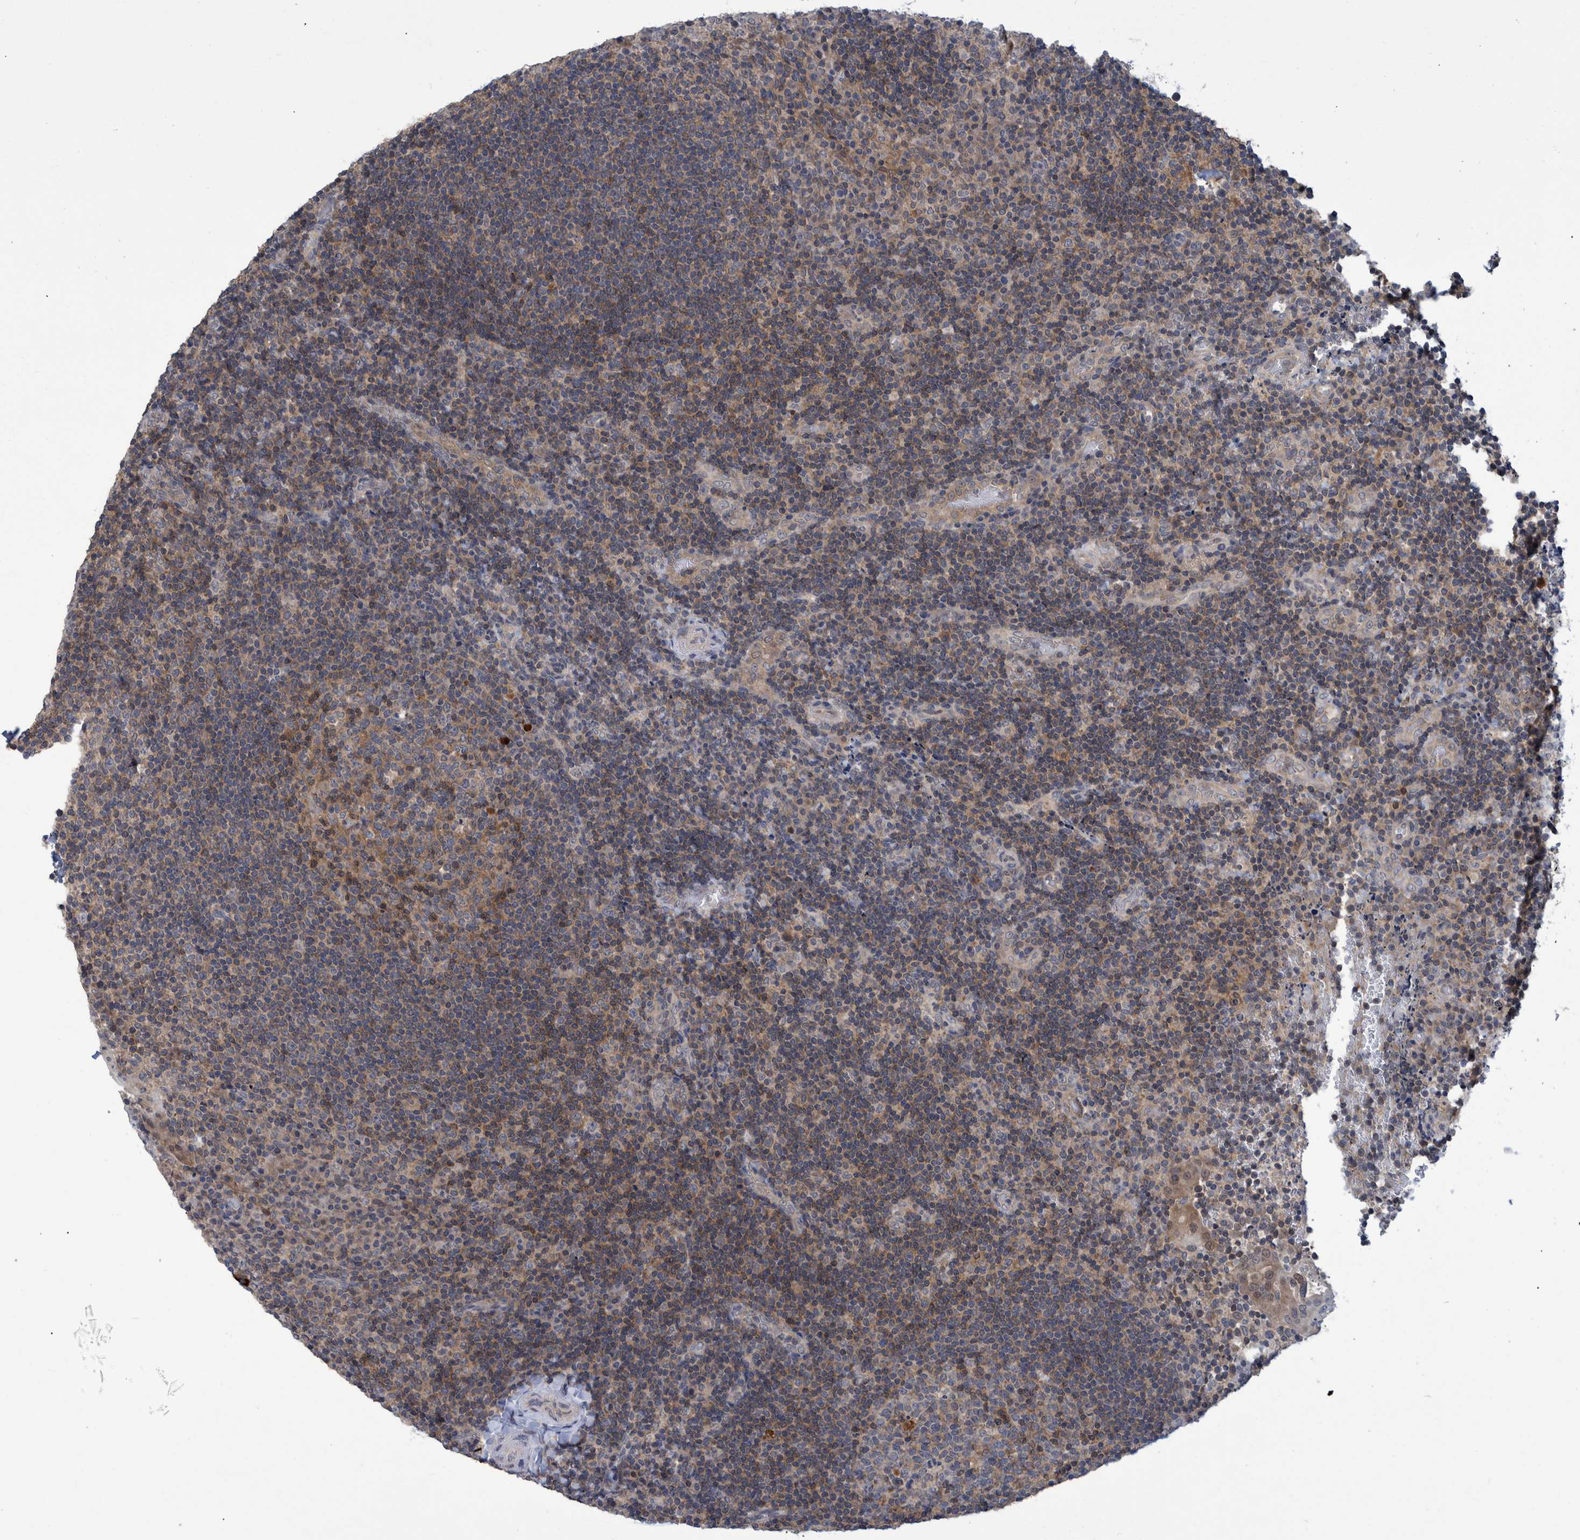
{"staining": {"intensity": "weak", "quantity": ">75%", "location": "cytoplasmic/membranous"}, "tissue": "lymphoma", "cell_type": "Tumor cells", "image_type": "cancer", "snomed": [{"axis": "morphology", "description": "Malignant lymphoma, non-Hodgkin's type, High grade"}, {"axis": "topography", "description": "Tonsil"}], "caption": "The immunohistochemical stain shows weak cytoplasmic/membranous expression in tumor cells of lymphoma tissue. (DAB (3,3'-diaminobenzidine) IHC with brightfield microscopy, high magnification).", "gene": "PCYT2", "patient": {"sex": "female", "age": 36}}